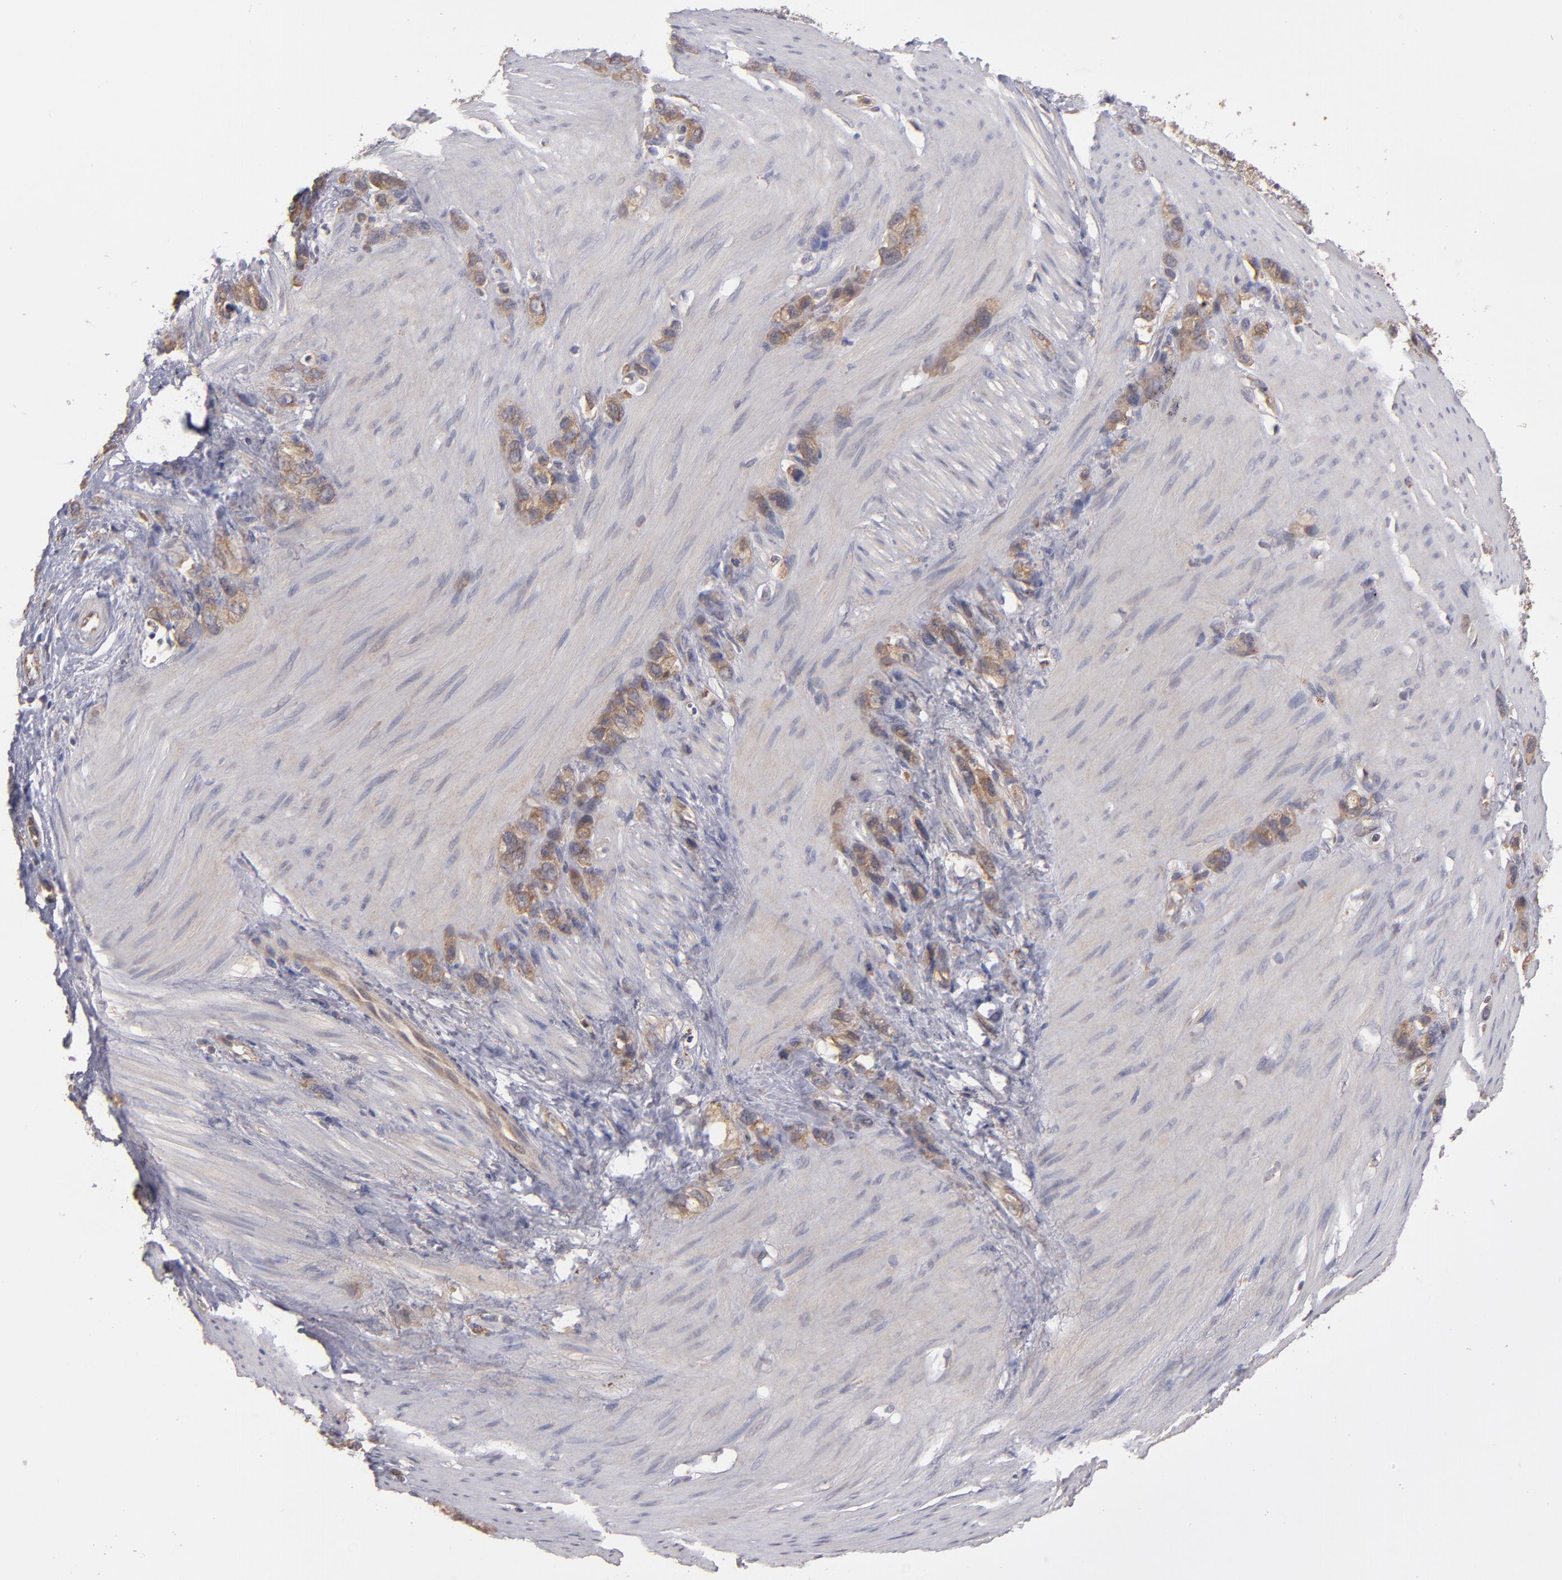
{"staining": {"intensity": "moderate", "quantity": ">75%", "location": "cytoplasmic/membranous"}, "tissue": "stomach cancer", "cell_type": "Tumor cells", "image_type": "cancer", "snomed": [{"axis": "morphology", "description": "Normal tissue, NOS"}, {"axis": "morphology", "description": "Adenocarcinoma, NOS"}, {"axis": "morphology", "description": "Adenocarcinoma, High grade"}, {"axis": "topography", "description": "Stomach, upper"}, {"axis": "topography", "description": "Stomach"}], "caption": "DAB (3,3'-diaminobenzidine) immunohistochemical staining of human stomach cancer displays moderate cytoplasmic/membranous protein expression in about >75% of tumor cells. The staining was performed using DAB to visualize the protein expression in brown, while the nuclei were stained in blue with hematoxylin (Magnification: 20x).", "gene": "CTSO", "patient": {"sex": "female", "age": 65}}